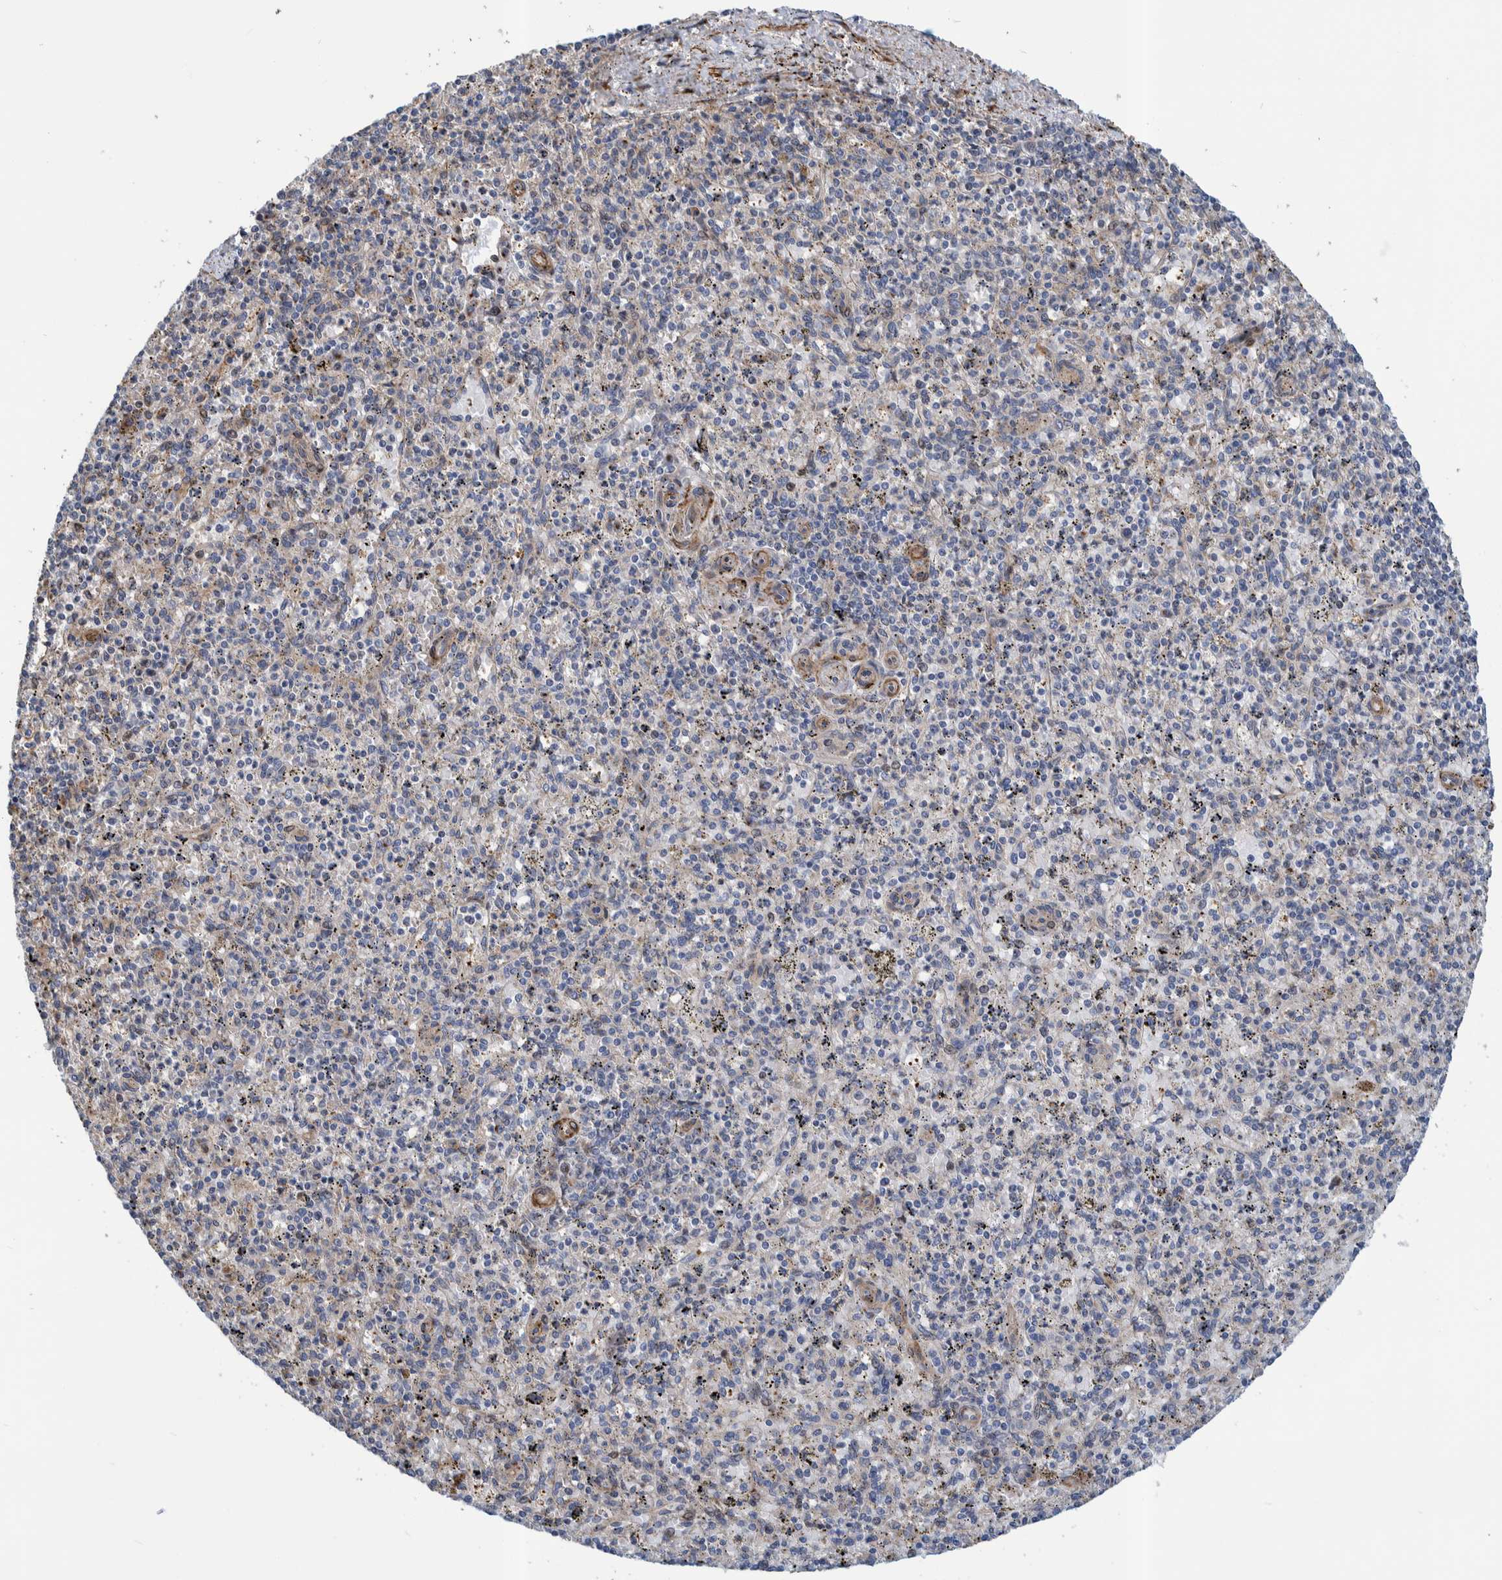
{"staining": {"intensity": "negative", "quantity": "none", "location": "none"}, "tissue": "spleen", "cell_type": "Cells in red pulp", "image_type": "normal", "snomed": [{"axis": "morphology", "description": "Normal tissue, NOS"}, {"axis": "topography", "description": "Spleen"}], "caption": "This is an IHC histopathology image of normal human spleen. There is no expression in cells in red pulp.", "gene": "CCDC57", "patient": {"sex": "male", "age": 72}}